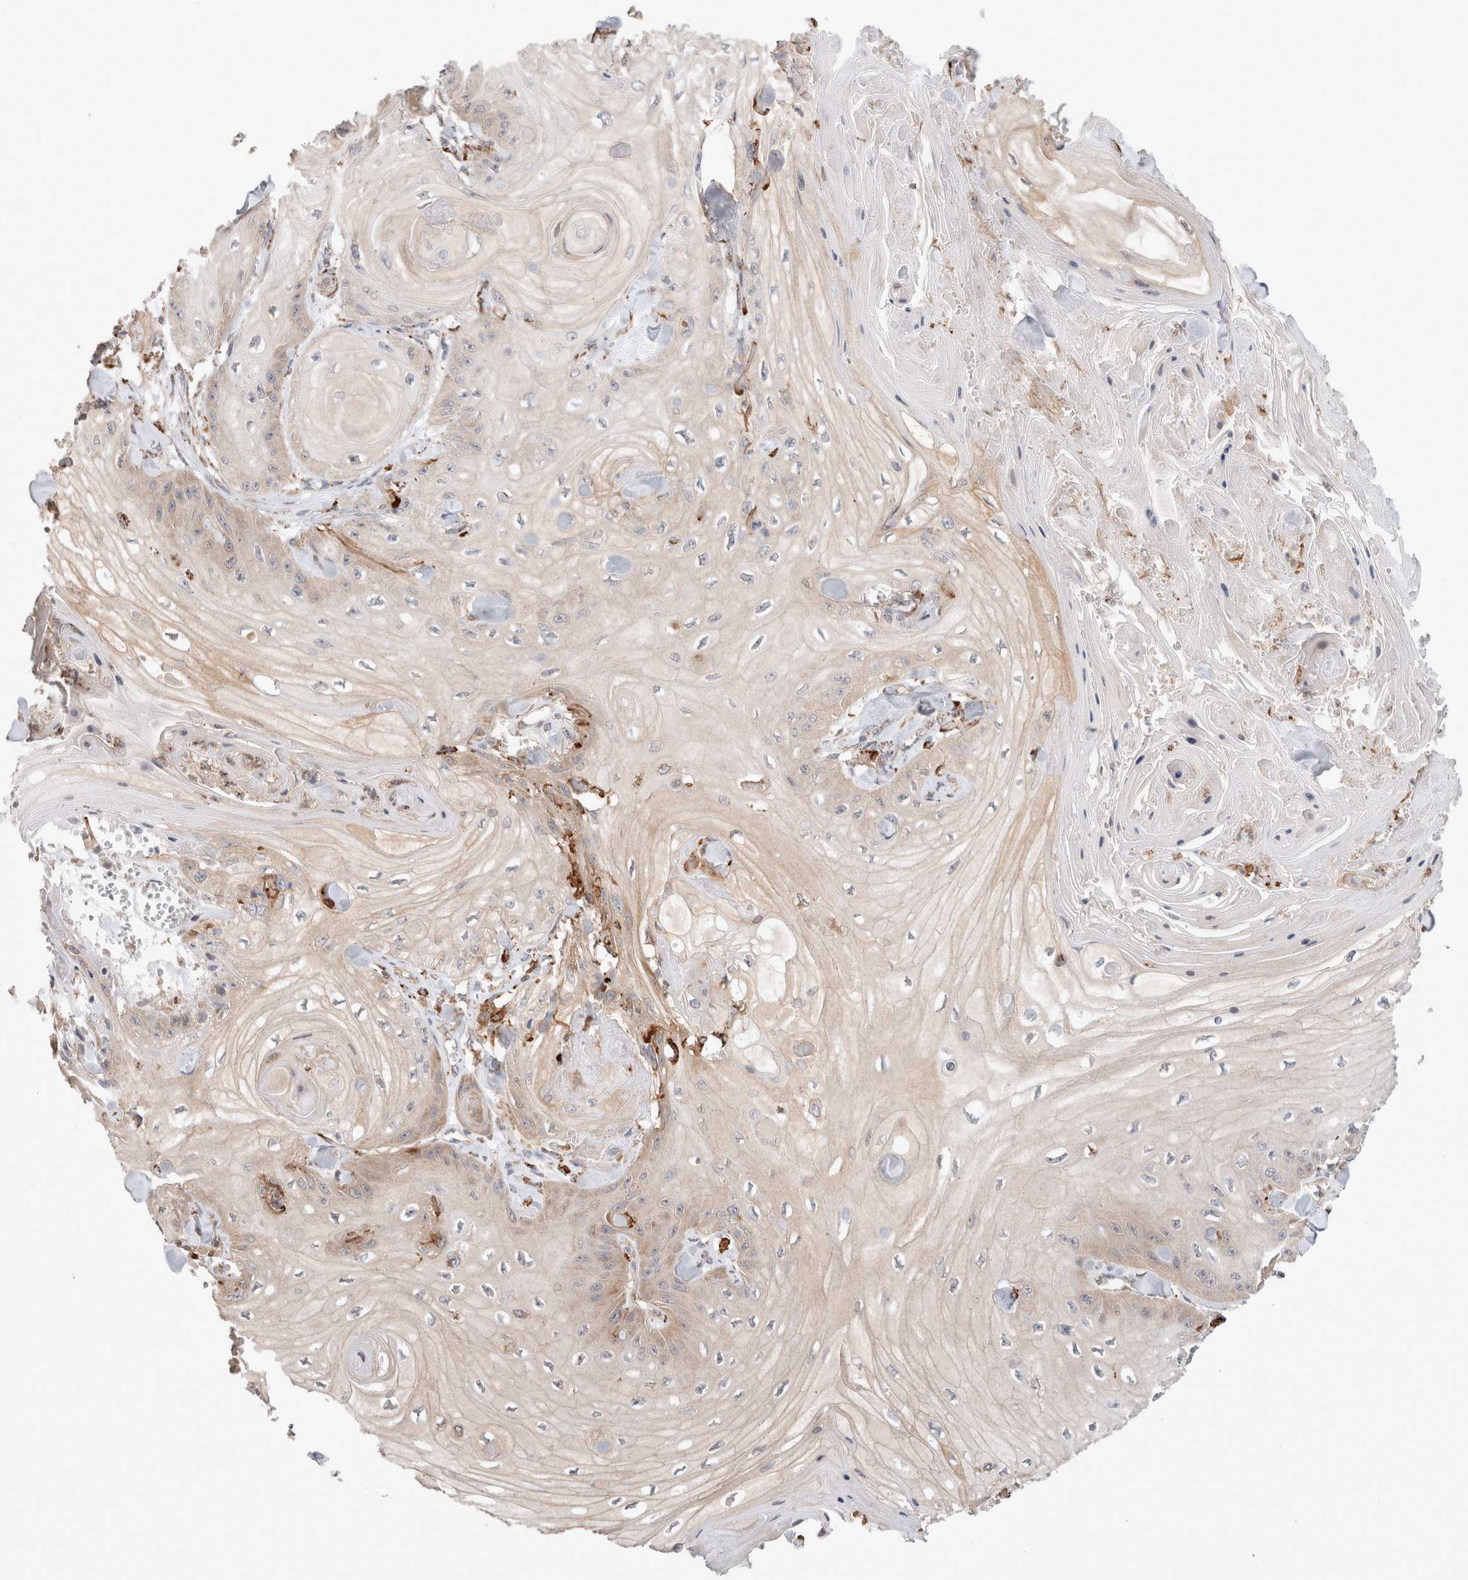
{"staining": {"intensity": "weak", "quantity": "<25%", "location": "cytoplasmic/membranous"}, "tissue": "skin cancer", "cell_type": "Tumor cells", "image_type": "cancer", "snomed": [{"axis": "morphology", "description": "Squamous cell carcinoma, NOS"}, {"axis": "topography", "description": "Skin"}], "caption": "Immunohistochemical staining of human skin cancer (squamous cell carcinoma) shows no significant expression in tumor cells. Nuclei are stained in blue.", "gene": "HROB", "patient": {"sex": "male", "age": 74}}